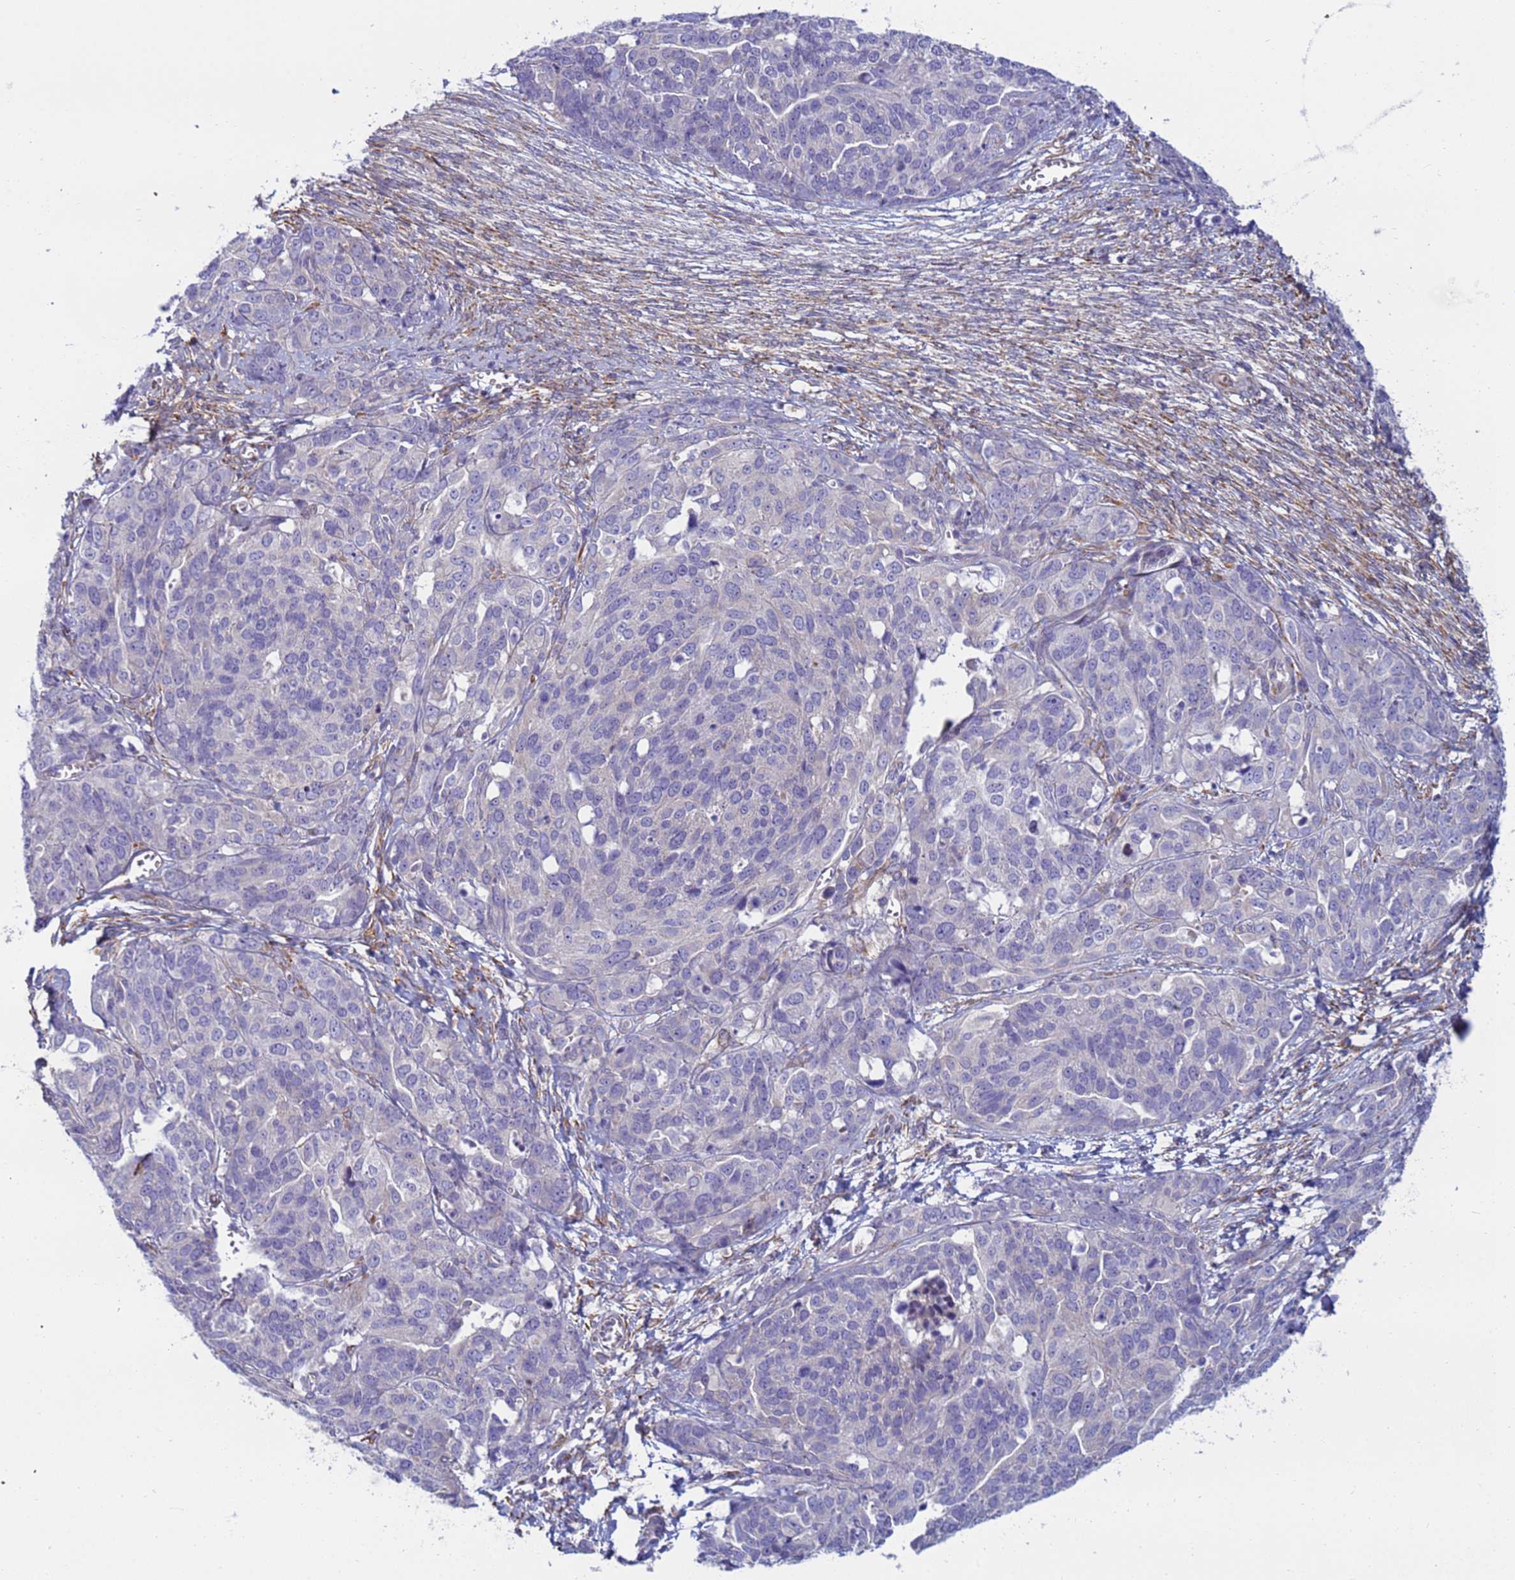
{"staining": {"intensity": "negative", "quantity": "none", "location": "none"}, "tissue": "ovarian cancer", "cell_type": "Tumor cells", "image_type": "cancer", "snomed": [{"axis": "morphology", "description": "Cystadenocarcinoma, serous, NOS"}, {"axis": "topography", "description": "Ovary"}], "caption": "Tumor cells are negative for protein expression in human serous cystadenocarcinoma (ovarian).", "gene": "TRPC6", "patient": {"sex": "female", "age": 44}}